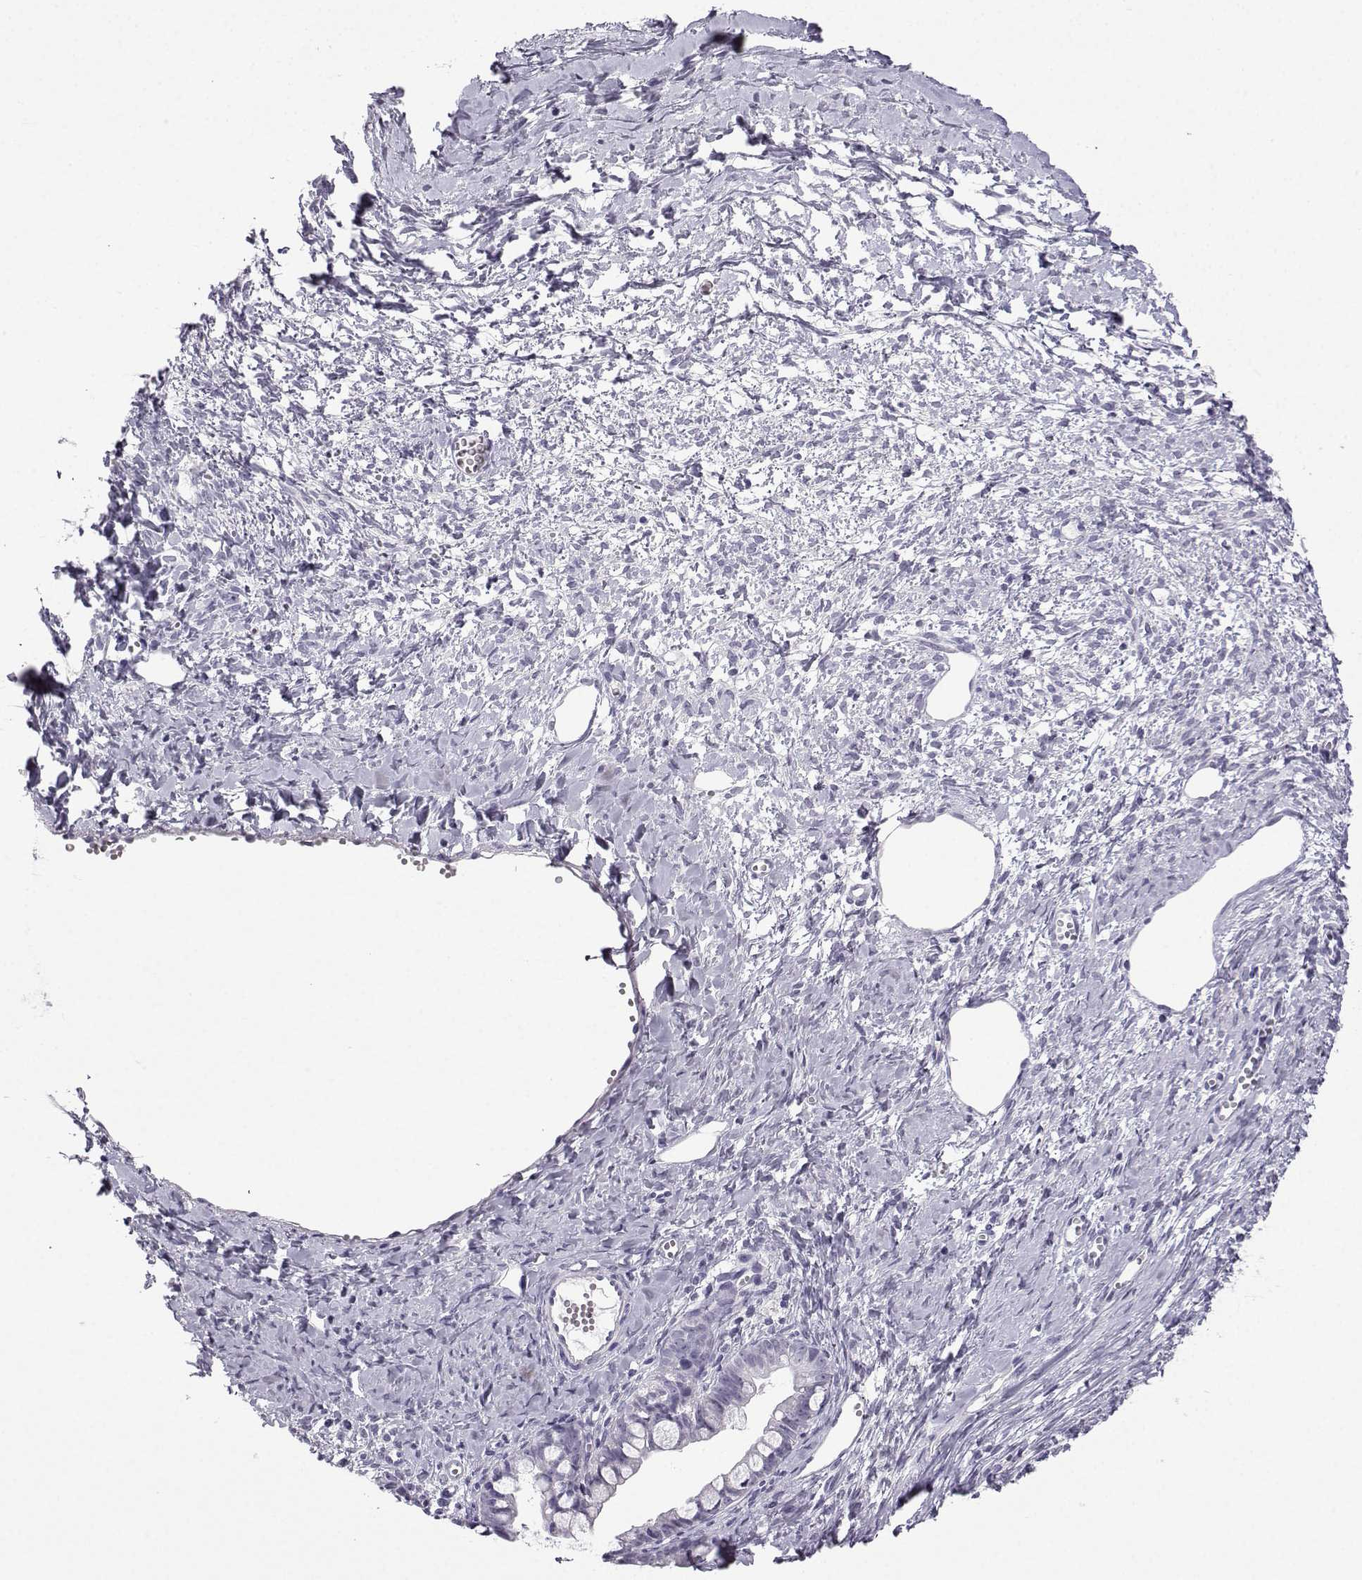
{"staining": {"intensity": "negative", "quantity": "none", "location": "none"}, "tissue": "ovarian cancer", "cell_type": "Tumor cells", "image_type": "cancer", "snomed": [{"axis": "morphology", "description": "Cystadenocarcinoma, mucinous, NOS"}, {"axis": "topography", "description": "Ovary"}], "caption": "Immunohistochemical staining of human ovarian mucinous cystadenocarcinoma demonstrates no significant expression in tumor cells. The staining was performed using DAB to visualize the protein expression in brown, while the nuclei were stained in blue with hematoxylin (Magnification: 20x).", "gene": "MRGBP", "patient": {"sex": "female", "age": 63}}